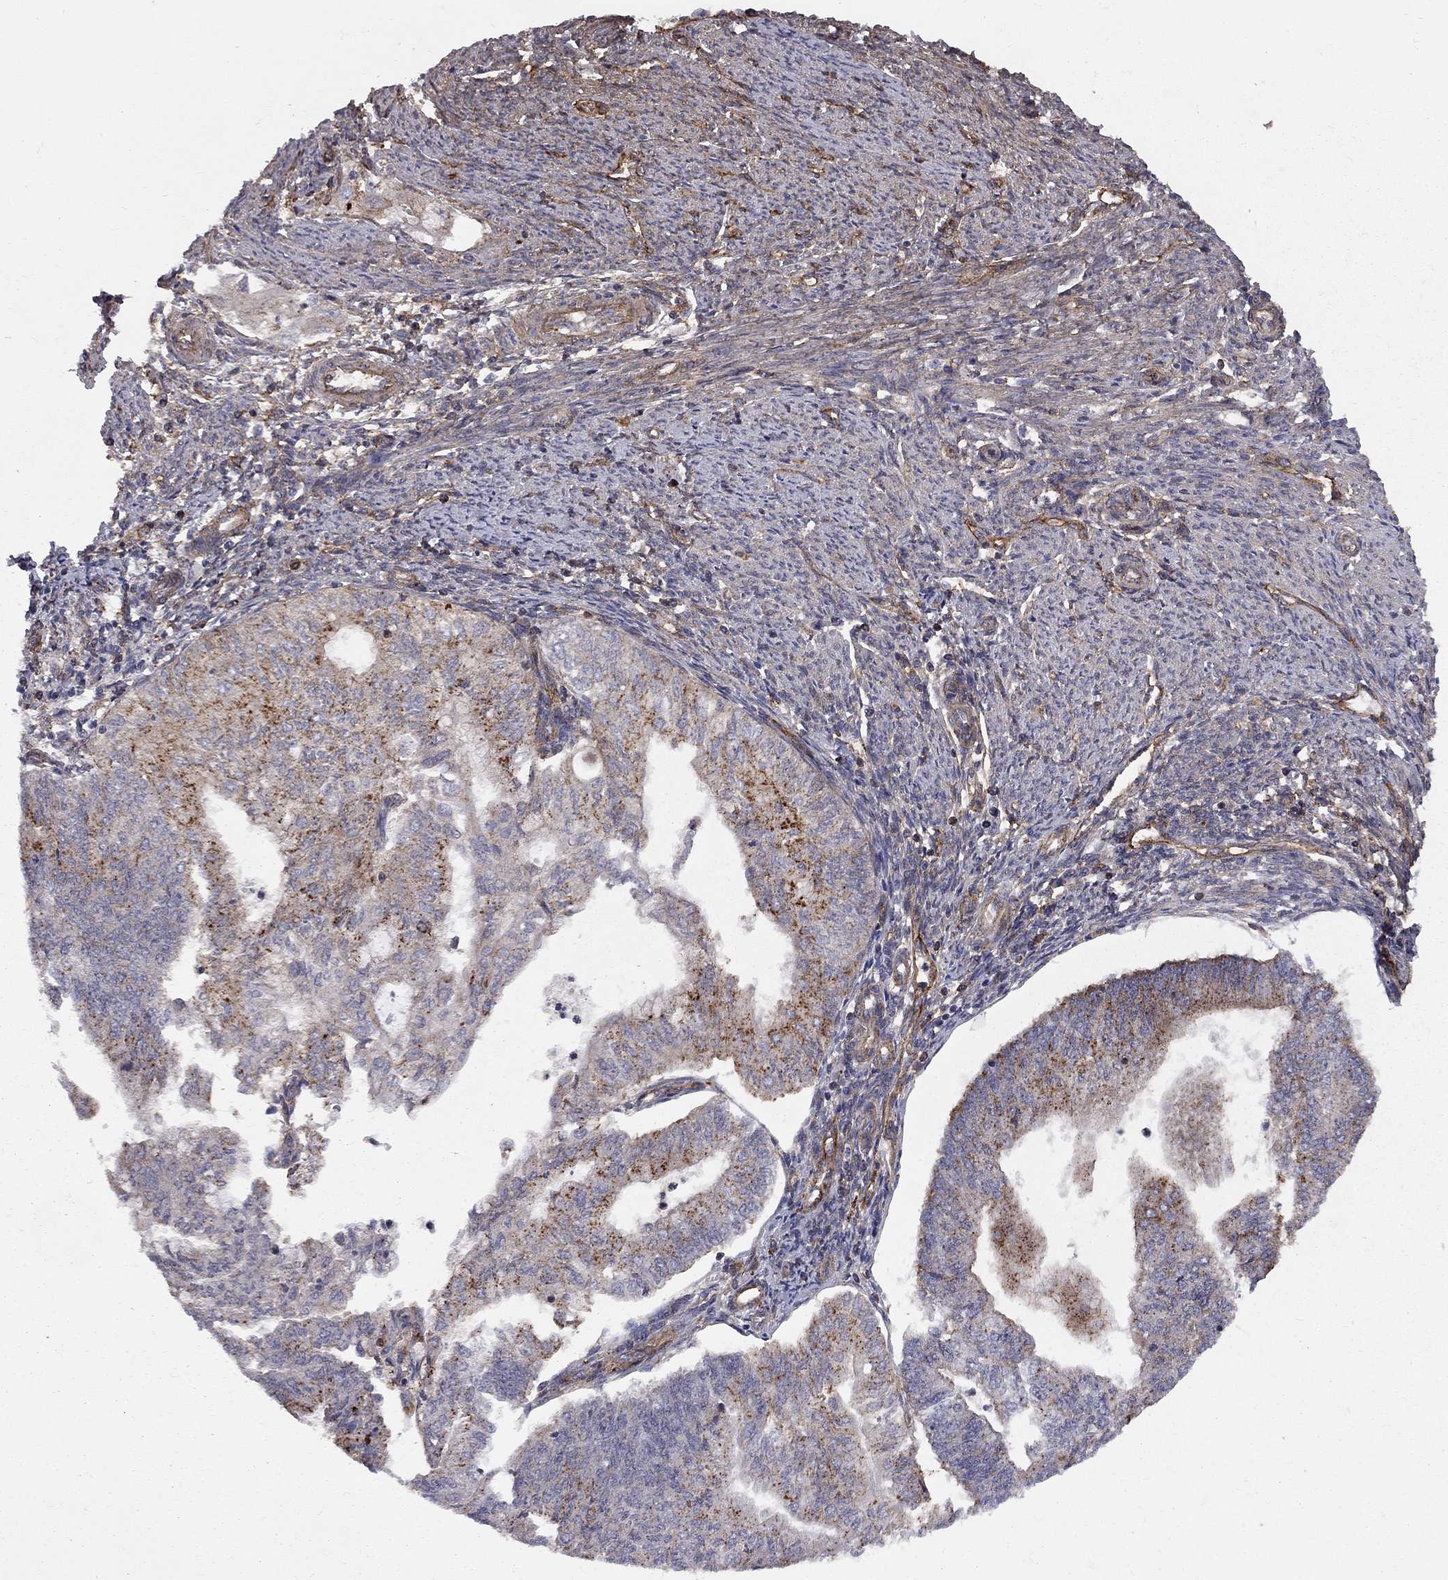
{"staining": {"intensity": "moderate", "quantity": "<25%", "location": "cytoplasmic/membranous"}, "tissue": "endometrial cancer", "cell_type": "Tumor cells", "image_type": "cancer", "snomed": [{"axis": "morphology", "description": "Adenocarcinoma, NOS"}, {"axis": "topography", "description": "Endometrium"}], "caption": "Endometrial cancer (adenocarcinoma) was stained to show a protein in brown. There is low levels of moderate cytoplasmic/membranous staining in approximately <25% of tumor cells.", "gene": "RASEF", "patient": {"sex": "female", "age": 59}}